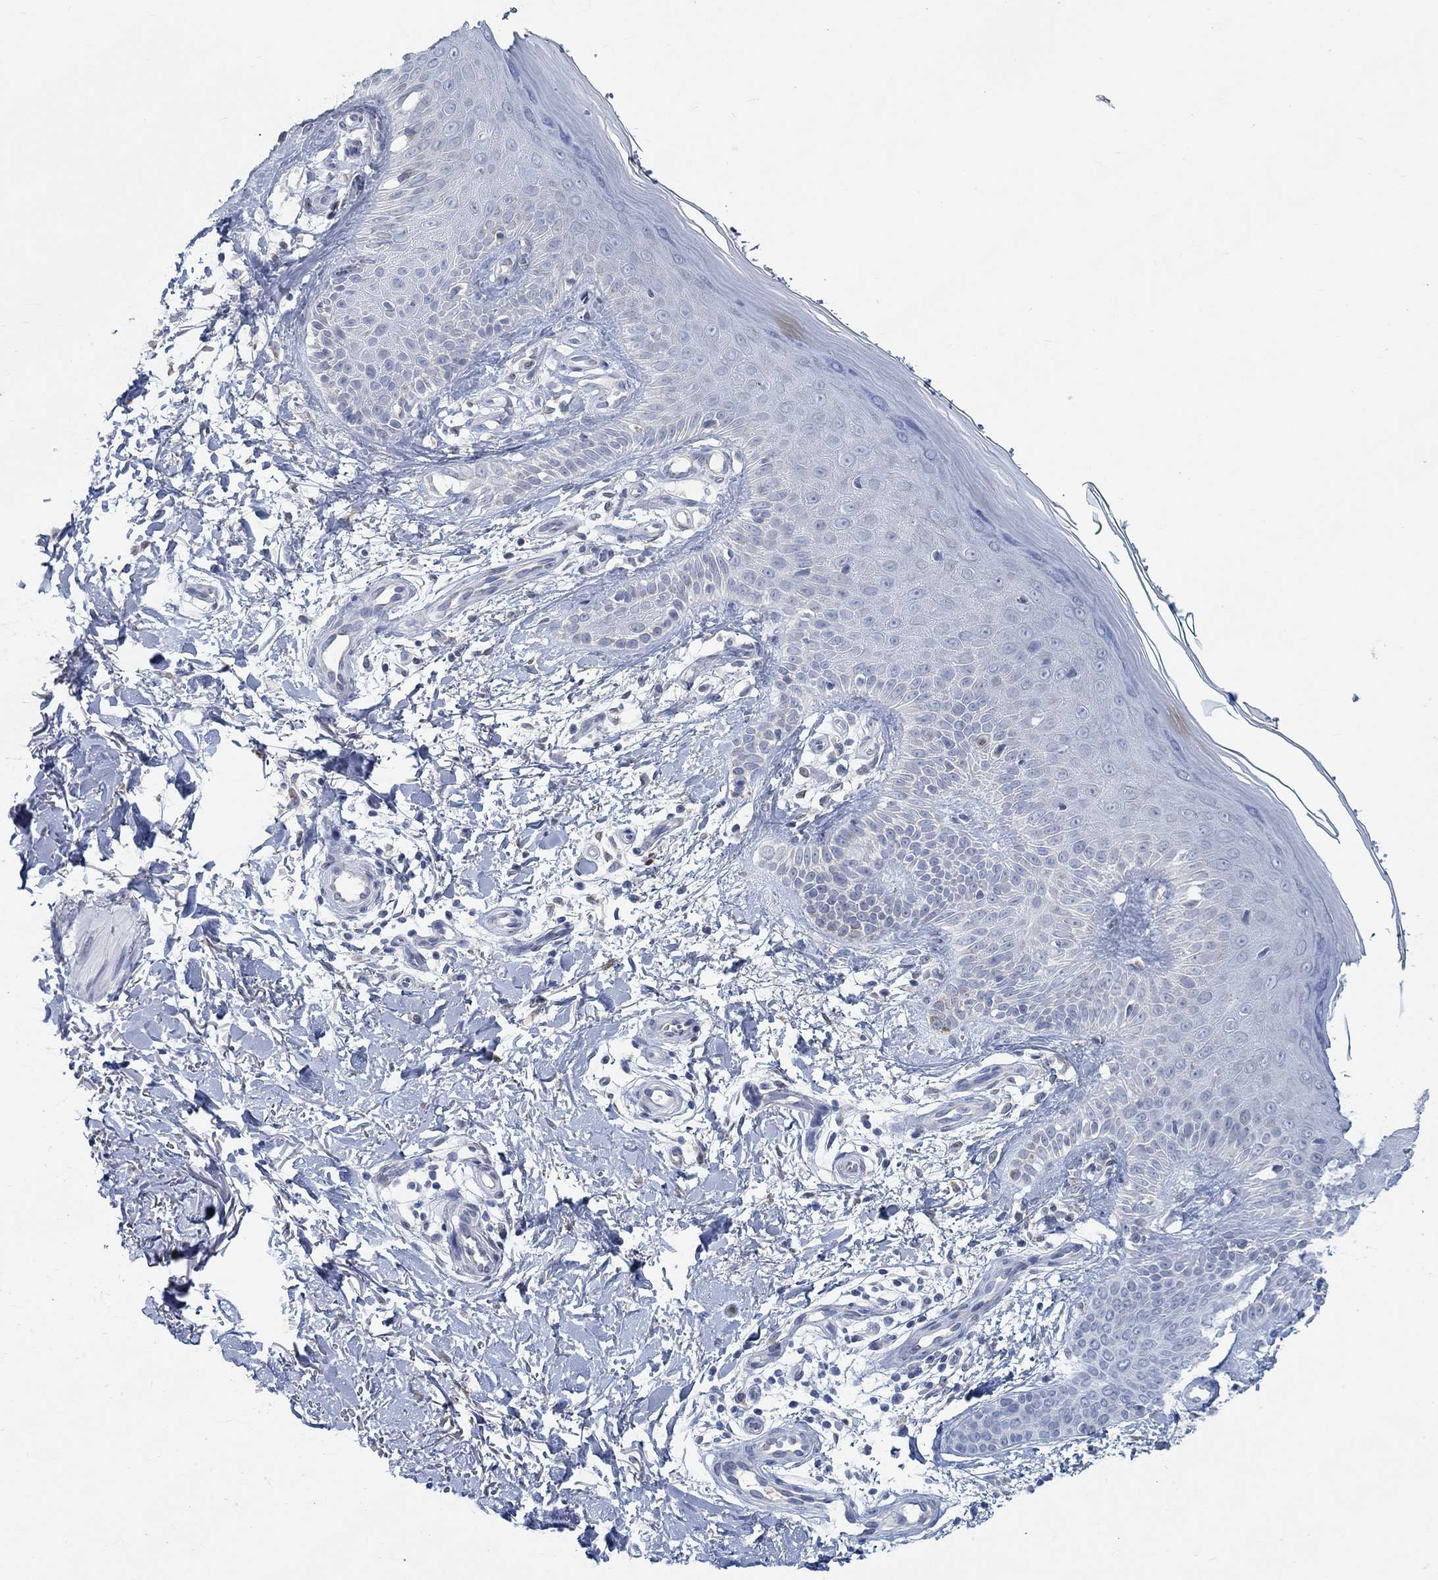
{"staining": {"intensity": "negative", "quantity": "none", "location": "none"}, "tissue": "skin", "cell_type": "Fibroblasts", "image_type": "normal", "snomed": [{"axis": "morphology", "description": "Normal tissue, NOS"}, {"axis": "morphology", "description": "Inflammation, NOS"}, {"axis": "morphology", "description": "Fibrosis, NOS"}, {"axis": "topography", "description": "Skin"}], "caption": "This is a histopathology image of immunohistochemistry staining of unremarkable skin, which shows no staining in fibroblasts. (Brightfield microscopy of DAB immunohistochemistry (IHC) at high magnification).", "gene": "TEKT4", "patient": {"sex": "male", "age": 71}}